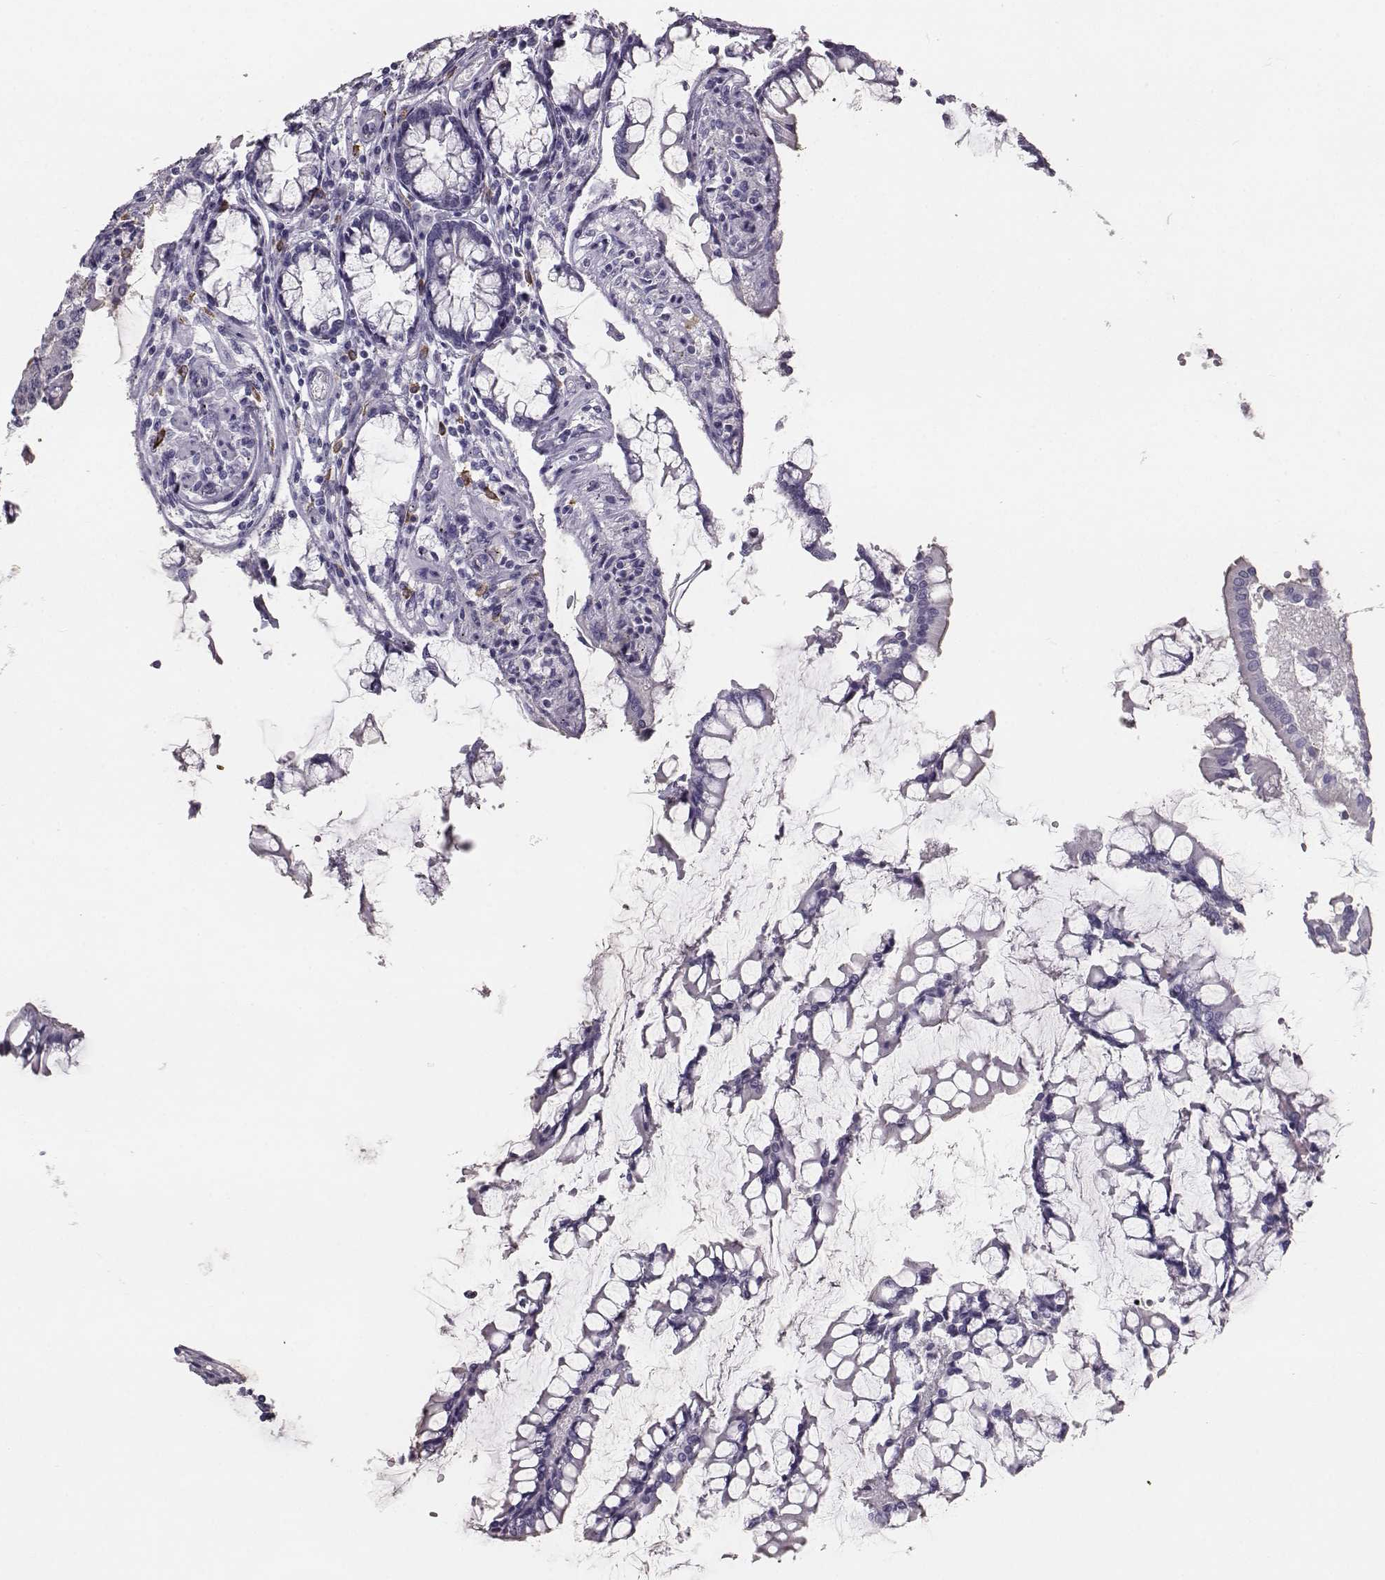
{"staining": {"intensity": "negative", "quantity": "none", "location": "none"}, "tissue": "carcinoid", "cell_type": "Tumor cells", "image_type": "cancer", "snomed": [{"axis": "morphology", "description": "Carcinoid, malignant, NOS"}, {"axis": "topography", "description": "Small intestine"}], "caption": "A photomicrograph of carcinoid (malignant) stained for a protein demonstrates no brown staining in tumor cells.", "gene": "NPTXR", "patient": {"sex": "female", "age": 65}}